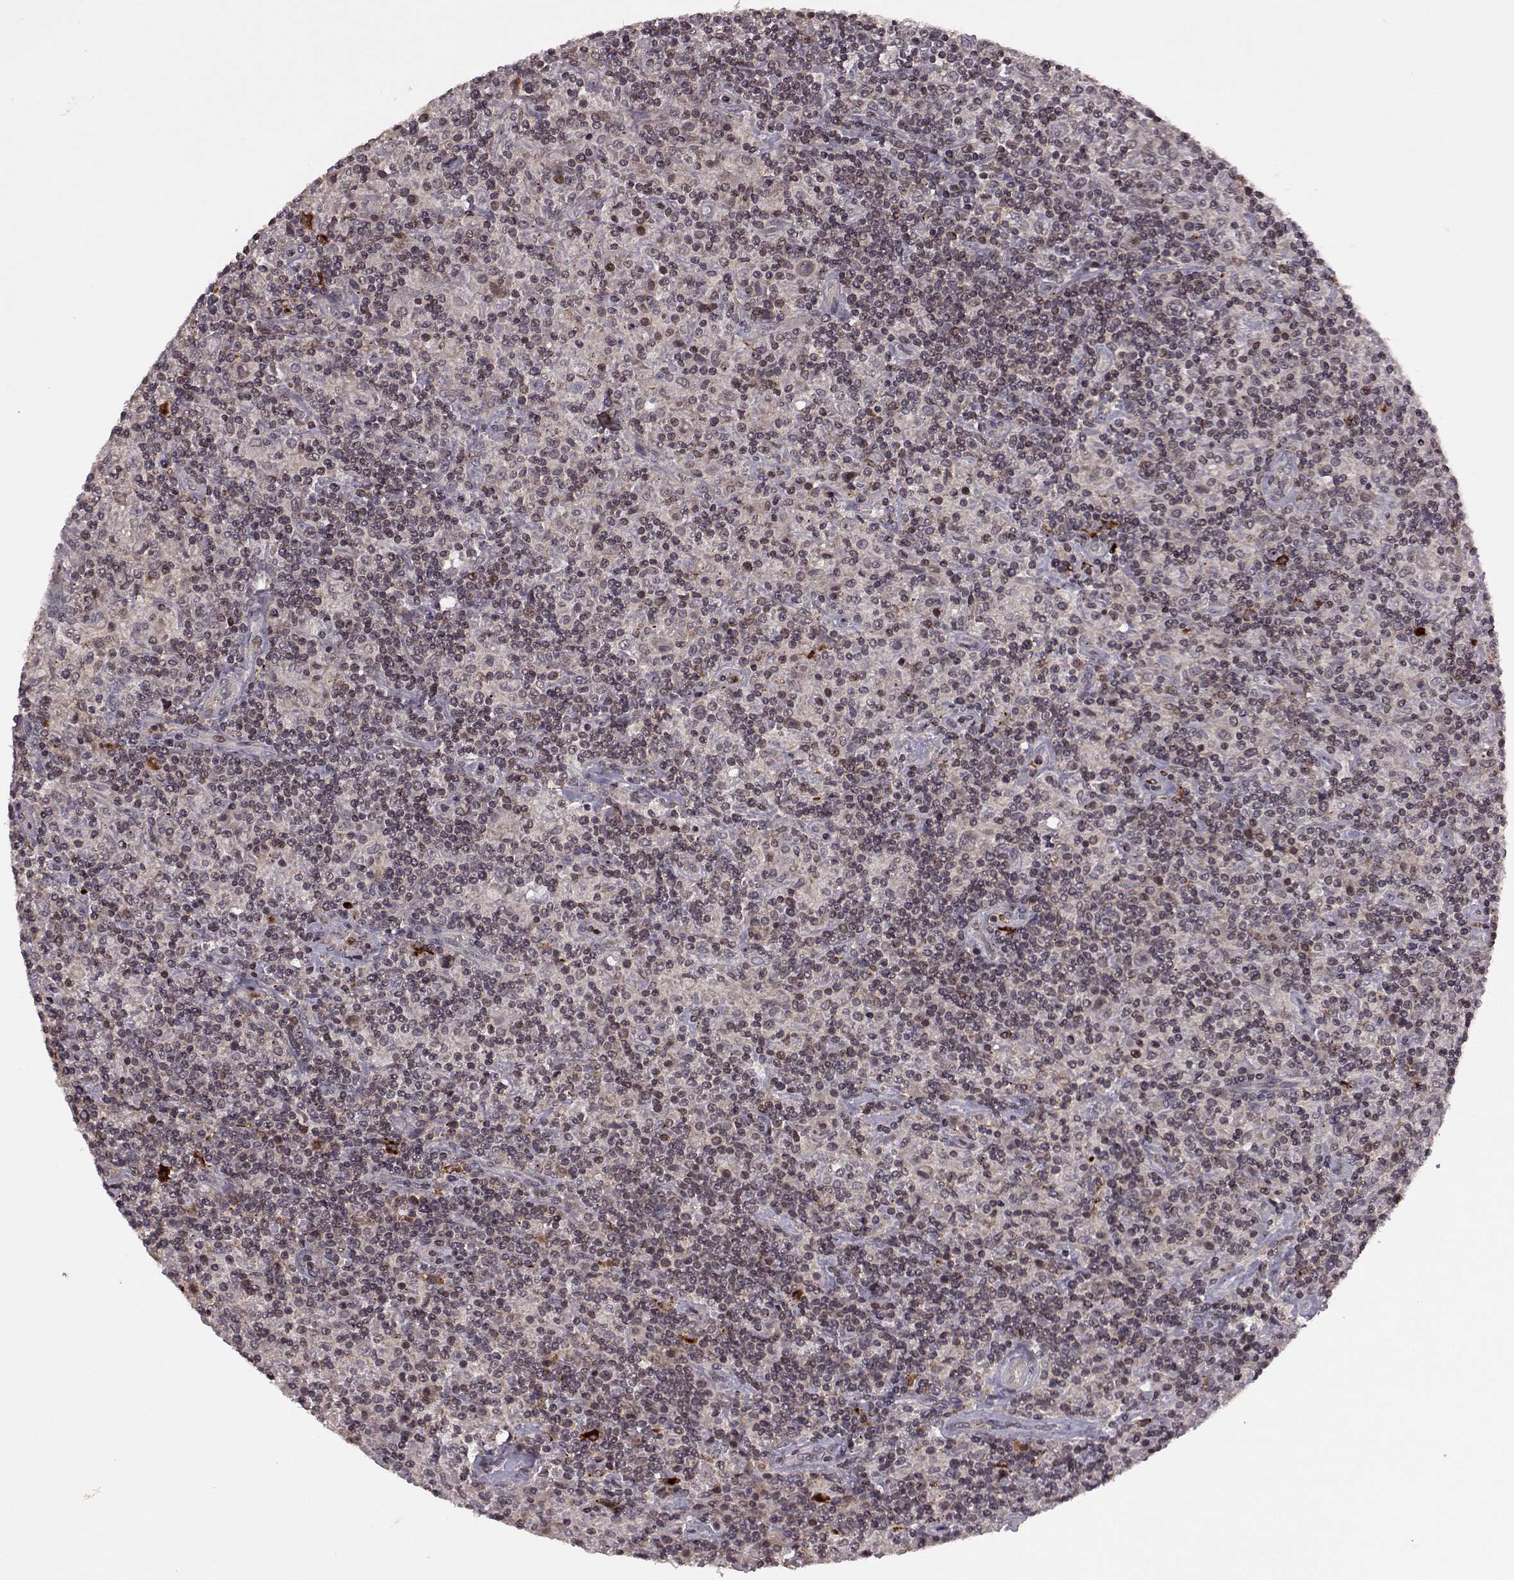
{"staining": {"intensity": "negative", "quantity": "none", "location": "none"}, "tissue": "lymphoma", "cell_type": "Tumor cells", "image_type": "cancer", "snomed": [{"axis": "morphology", "description": "Hodgkin's disease, NOS"}, {"axis": "topography", "description": "Lymph node"}], "caption": "Photomicrograph shows no protein positivity in tumor cells of Hodgkin's disease tissue.", "gene": "TRMU", "patient": {"sex": "male", "age": 70}}